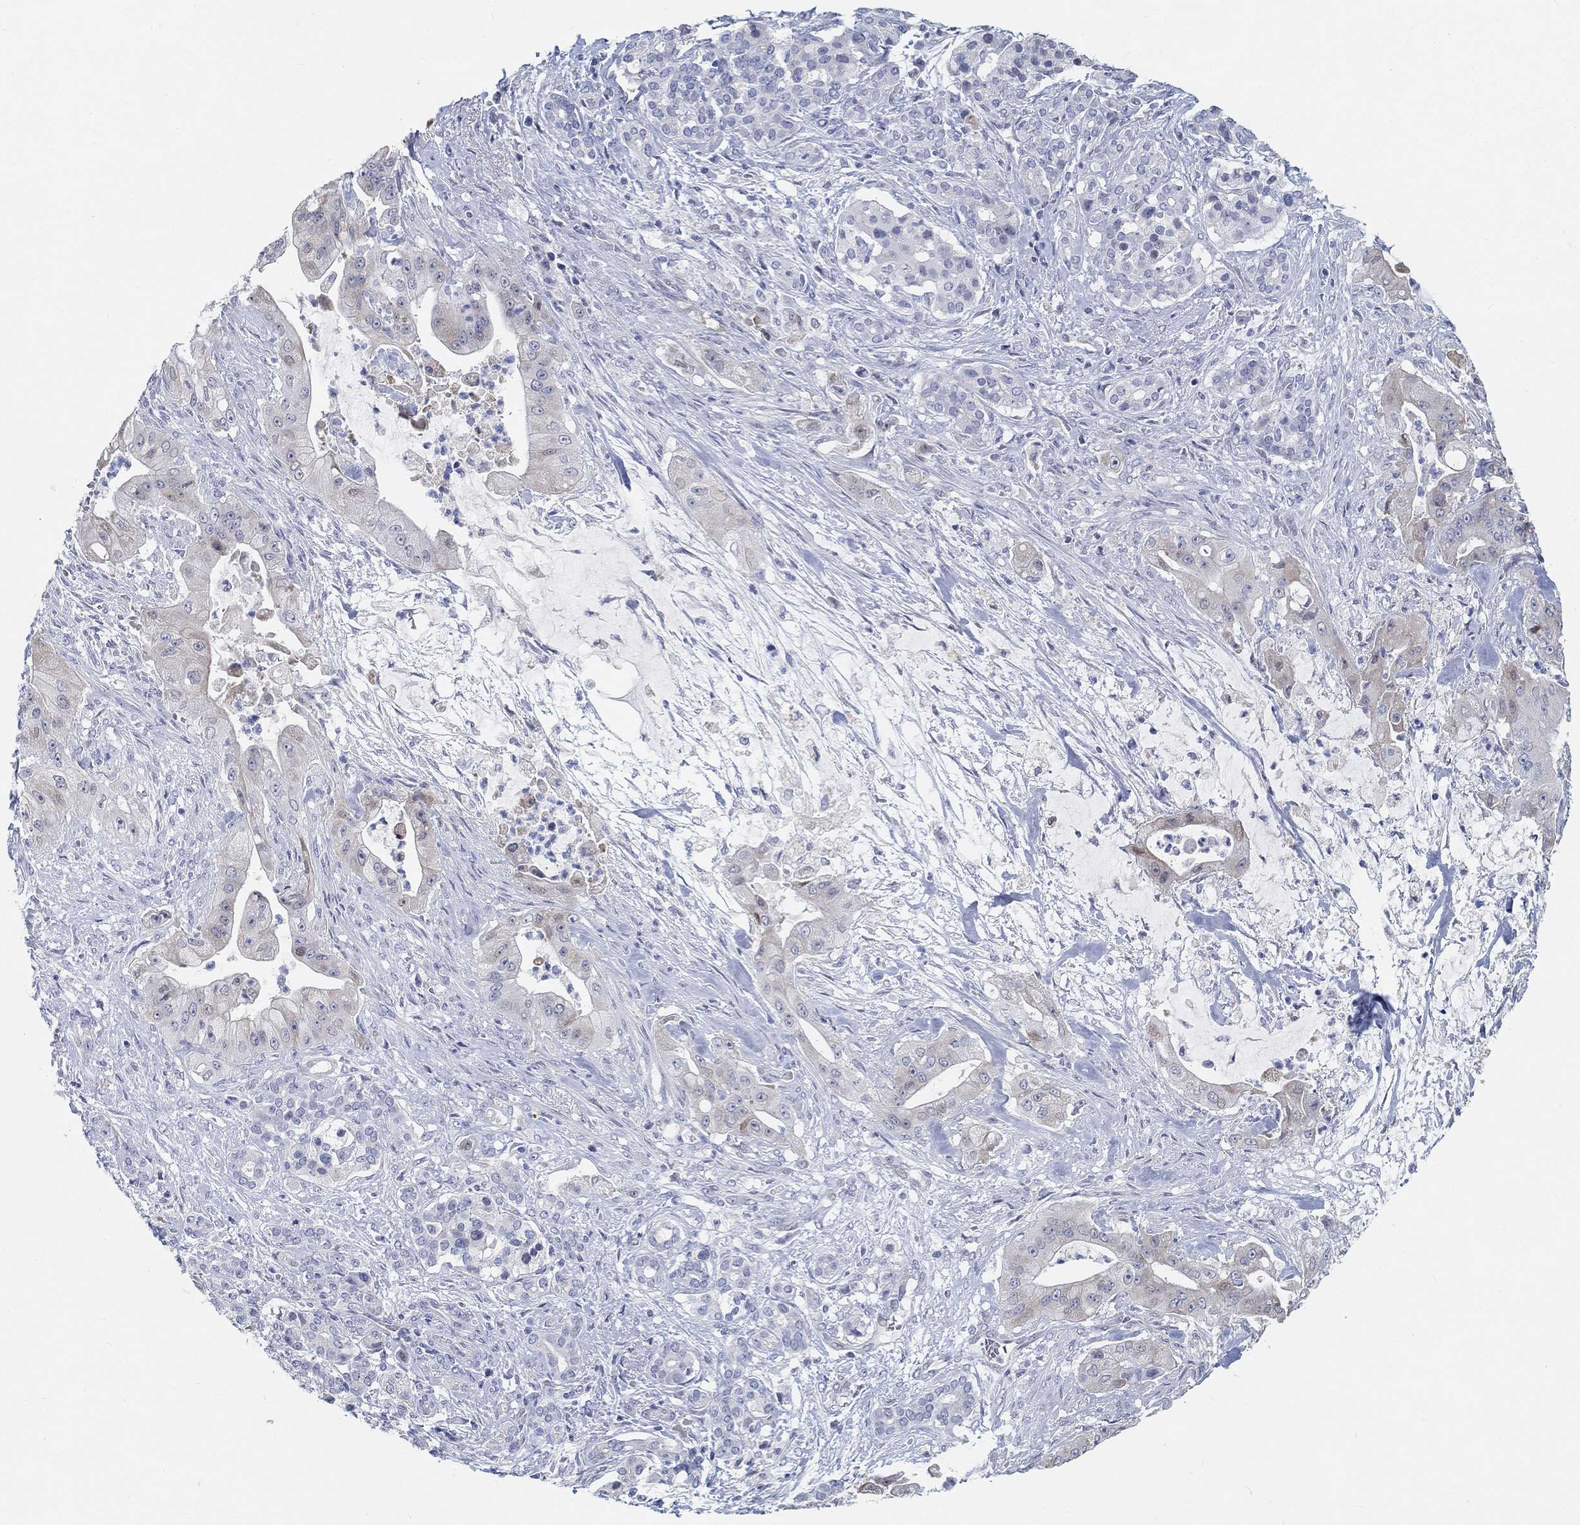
{"staining": {"intensity": "negative", "quantity": "none", "location": "none"}, "tissue": "pancreatic cancer", "cell_type": "Tumor cells", "image_type": "cancer", "snomed": [{"axis": "morphology", "description": "Normal tissue, NOS"}, {"axis": "morphology", "description": "Inflammation, NOS"}, {"axis": "morphology", "description": "Adenocarcinoma, NOS"}, {"axis": "topography", "description": "Pancreas"}], "caption": "The histopathology image shows no staining of tumor cells in pancreatic cancer (adenocarcinoma).", "gene": "SNTG2", "patient": {"sex": "male", "age": 57}}